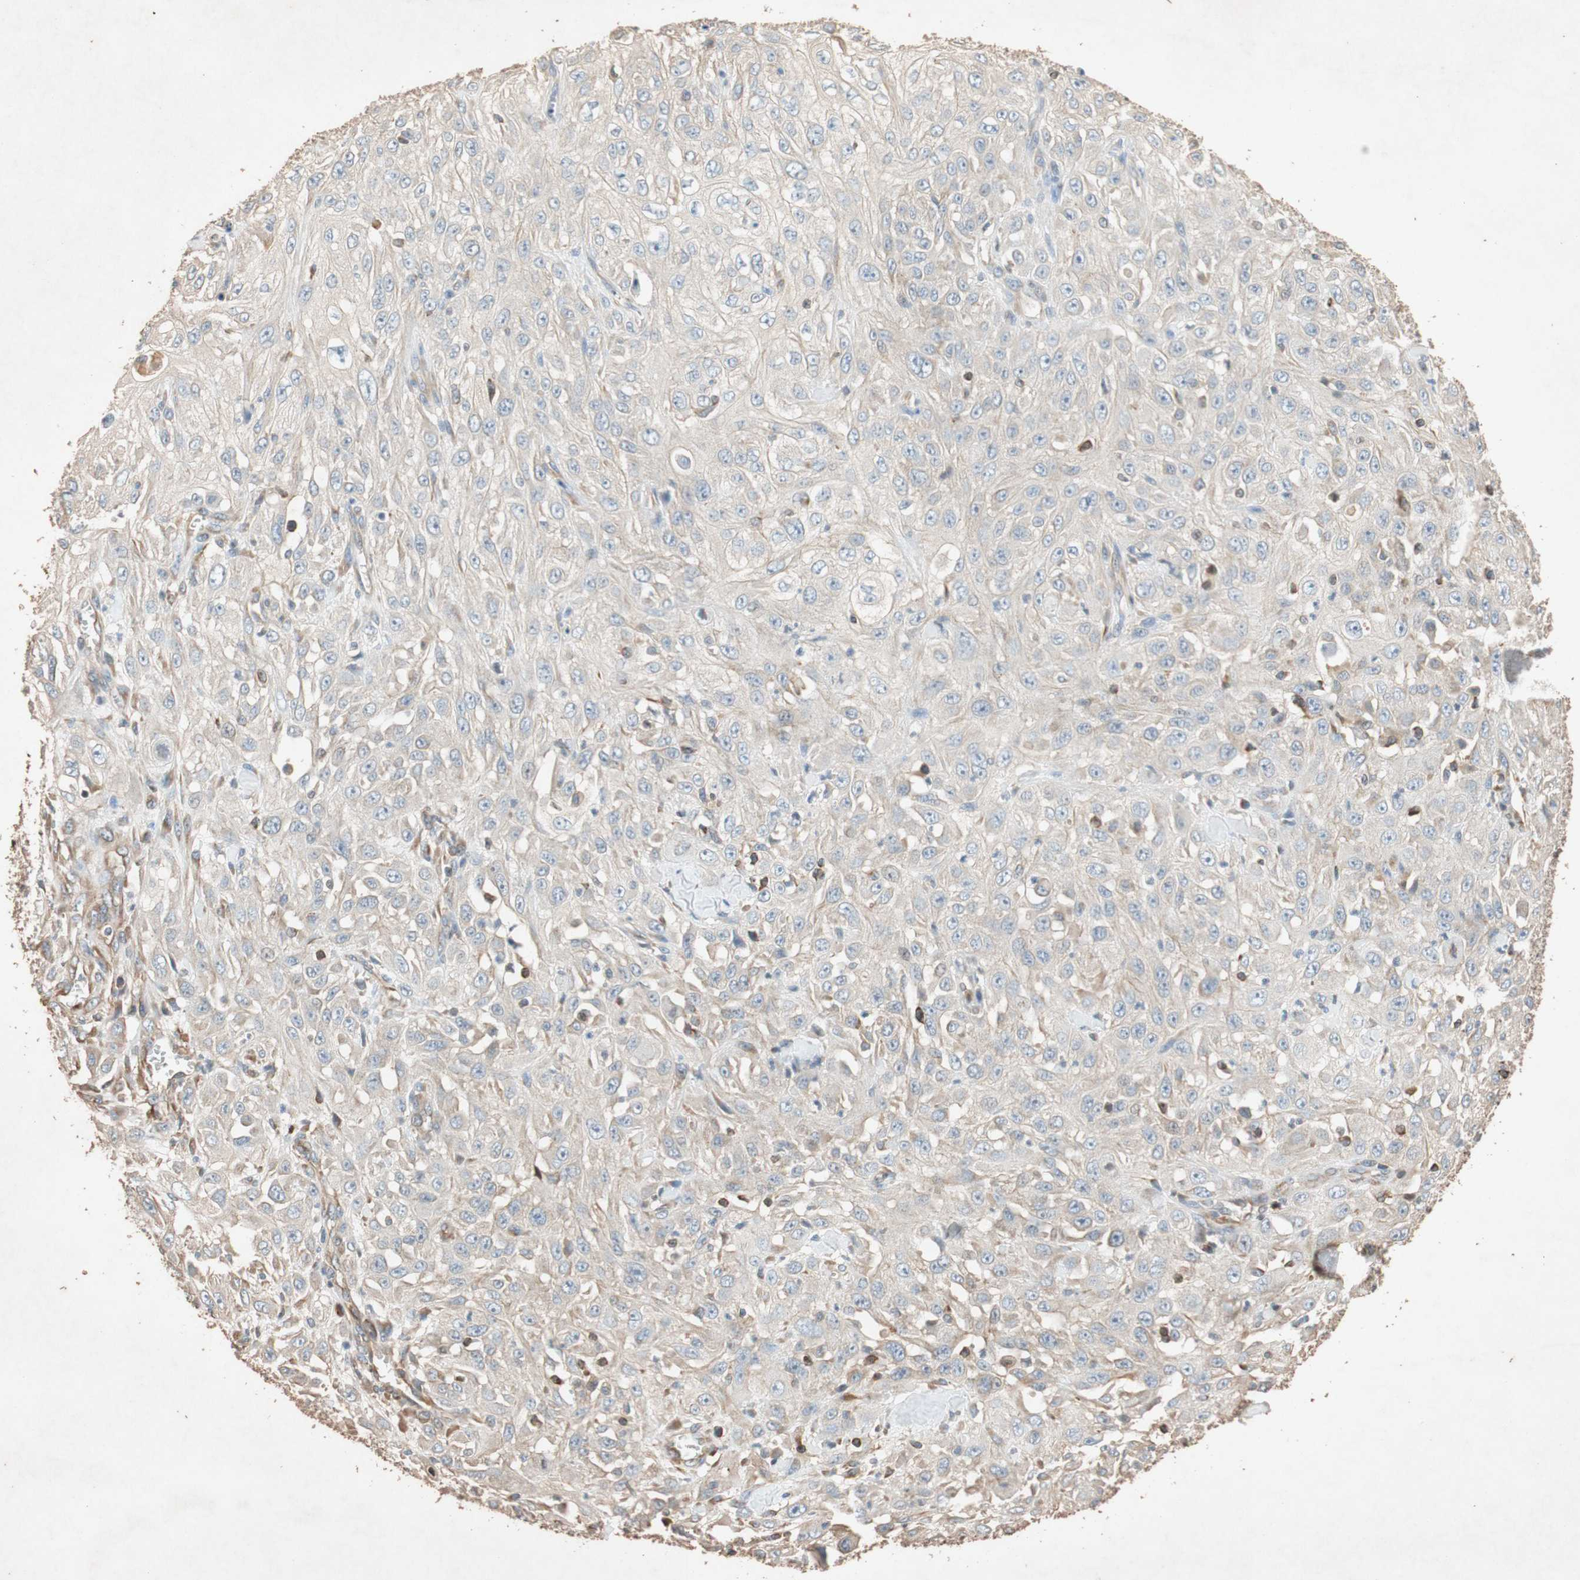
{"staining": {"intensity": "negative", "quantity": "none", "location": "none"}, "tissue": "skin cancer", "cell_type": "Tumor cells", "image_type": "cancer", "snomed": [{"axis": "morphology", "description": "Squamous cell carcinoma, NOS"}, {"axis": "morphology", "description": "Squamous cell carcinoma, metastatic, NOS"}, {"axis": "topography", "description": "Skin"}, {"axis": "topography", "description": "Lymph node"}], "caption": "An IHC photomicrograph of skin cancer (metastatic squamous cell carcinoma) is shown. There is no staining in tumor cells of skin cancer (metastatic squamous cell carcinoma).", "gene": "TUBB", "patient": {"sex": "male", "age": 75}}